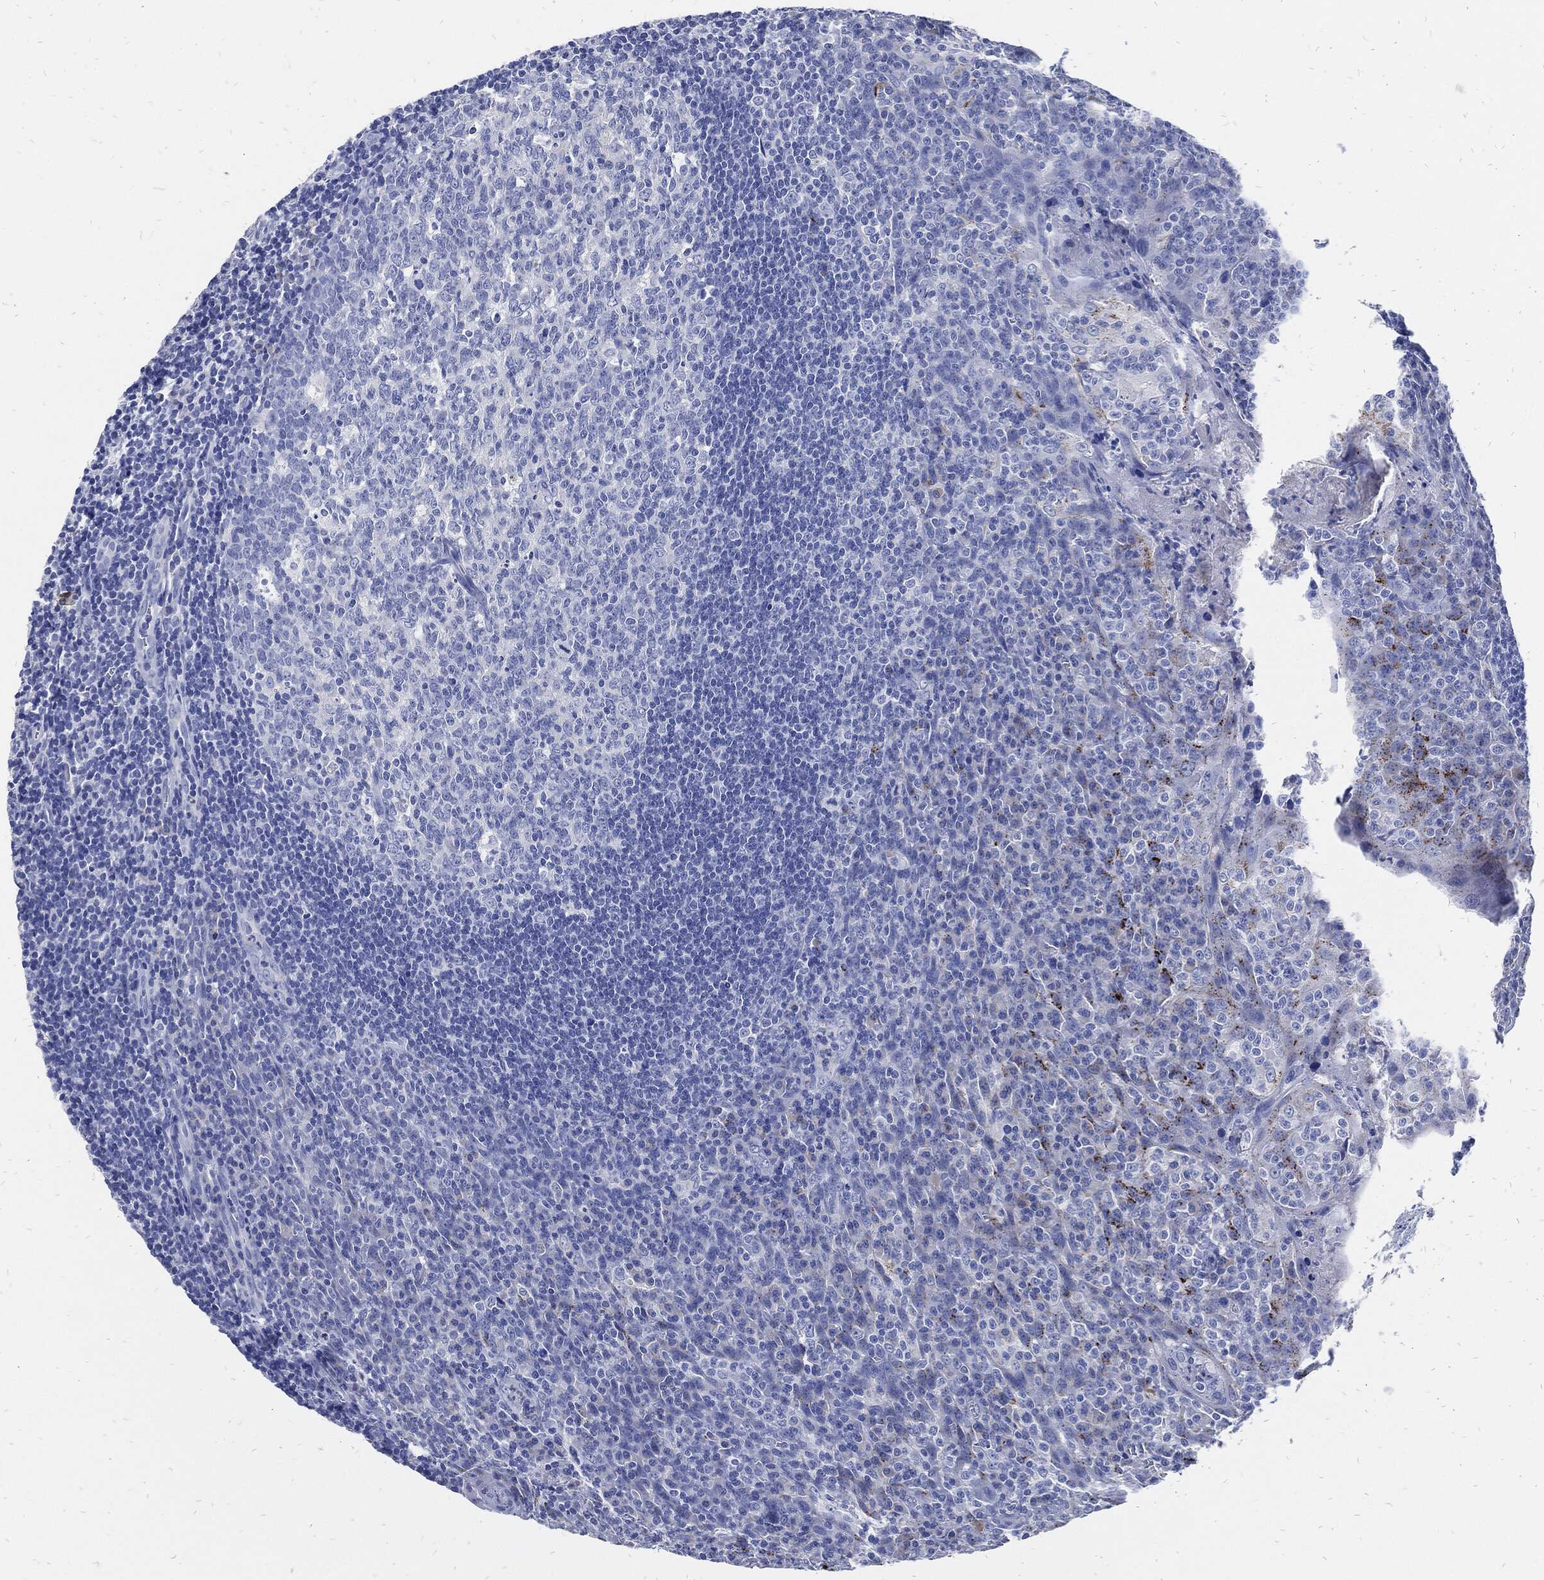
{"staining": {"intensity": "negative", "quantity": "none", "location": "none"}, "tissue": "tonsil", "cell_type": "Germinal center cells", "image_type": "normal", "snomed": [{"axis": "morphology", "description": "Normal tissue, NOS"}, {"axis": "topography", "description": "Tonsil"}], "caption": "Germinal center cells are negative for protein expression in unremarkable human tonsil. (Brightfield microscopy of DAB immunohistochemistry at high magnification).", "gene": "FABP4", "patient": {"sex": "male", "age": 20}}